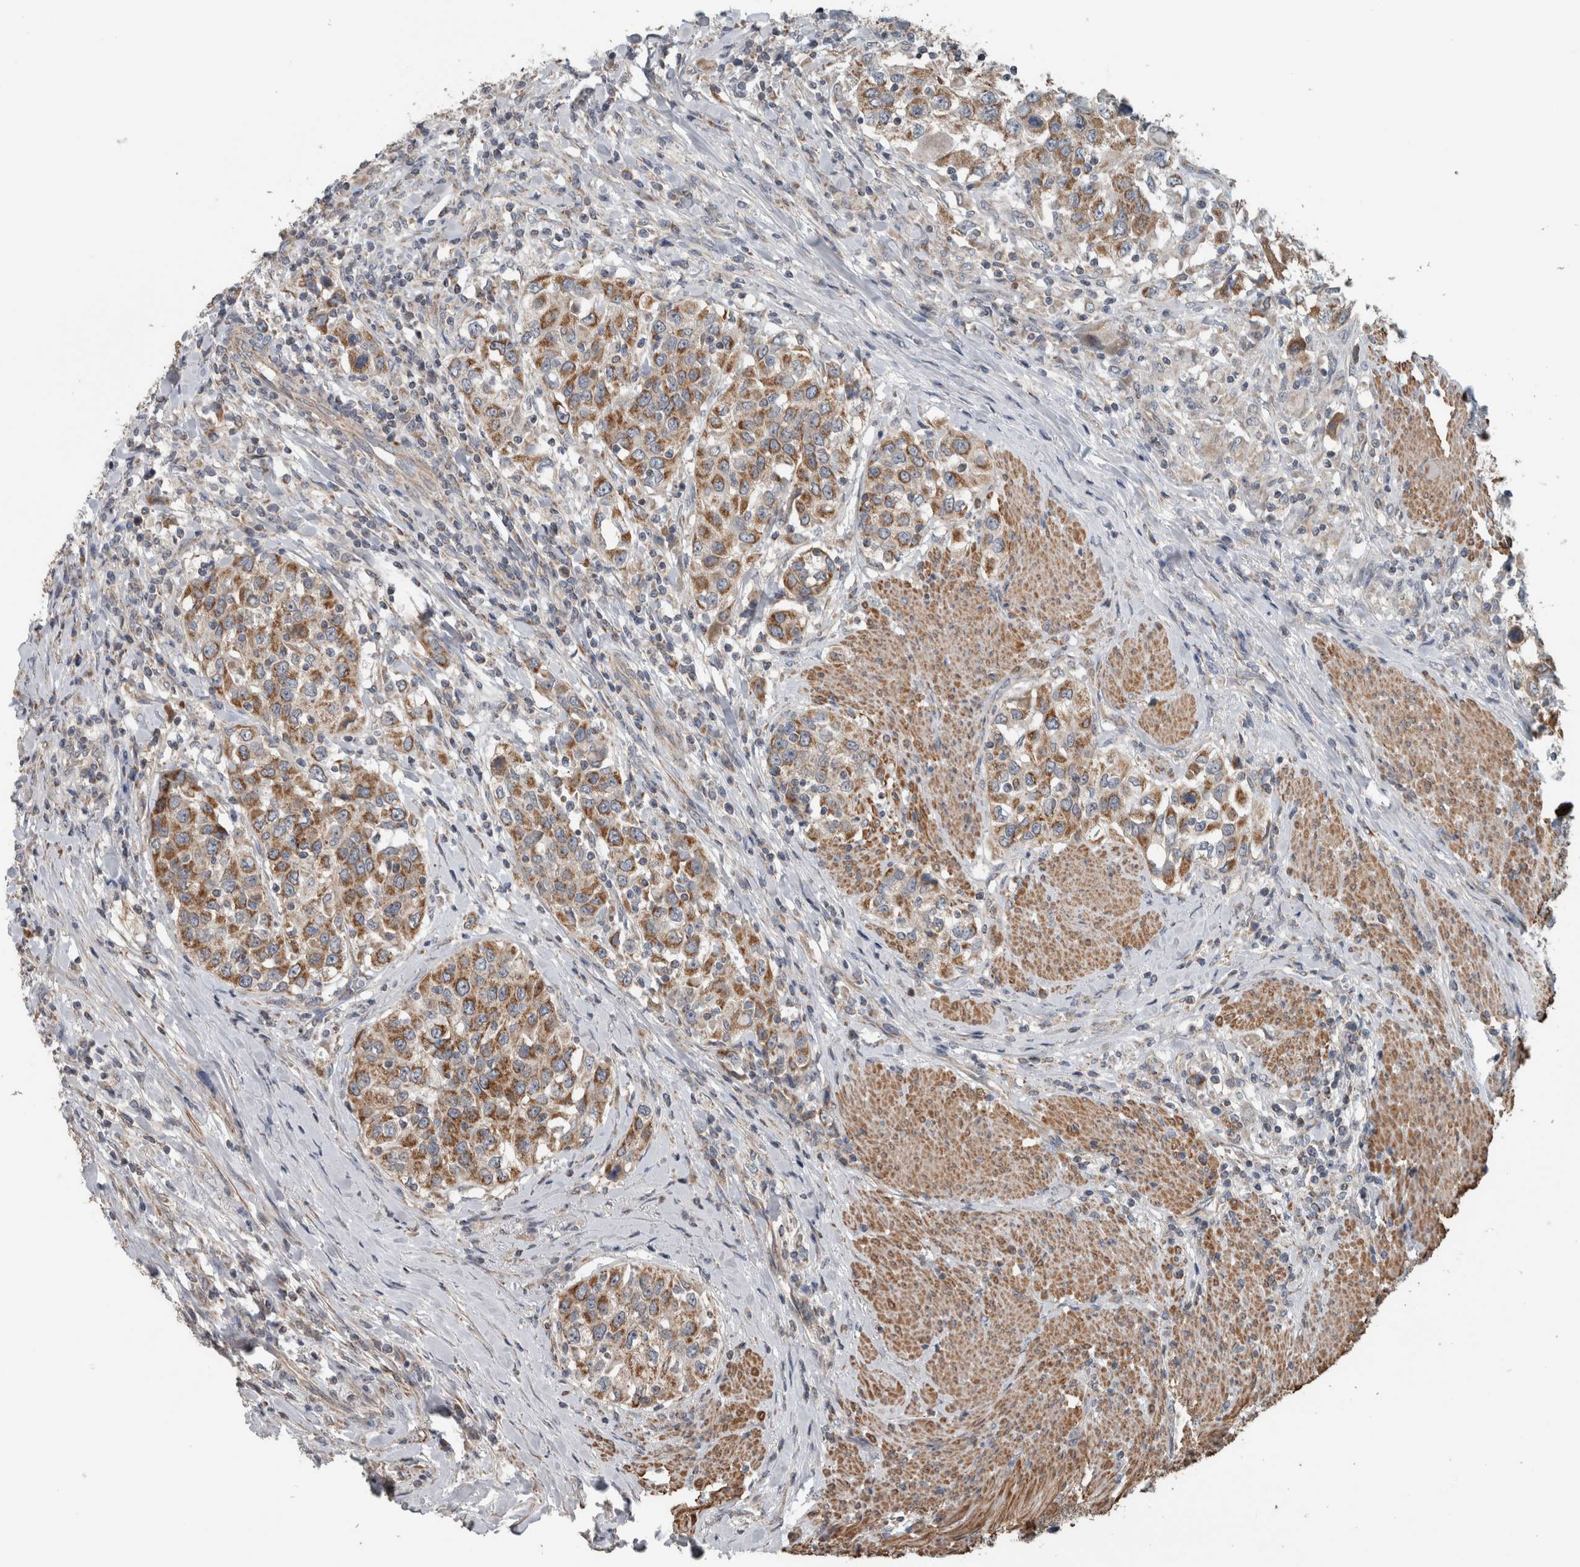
{"staining": {"intensity": "moderate", "quantity": ">75%", "location": "cytoplasmic/membranous"}, "tissue": "urothelial cancer", "cell_type": "Tumor cells", "image_type": "cancer", "snomed": [{"axis": "morphology", "description": "Urothelial carcinoma, High grade"}, {"axis": "topography", "description": "Urinary bladder"}], "caption": "Tumor cells show medium levels of moderate cytoplasmic/membranous positivity in approximately >75% of cells in urothelial cancer.", "gene": "ARMC1", "patient": {"sex": "female", "age": 80}}